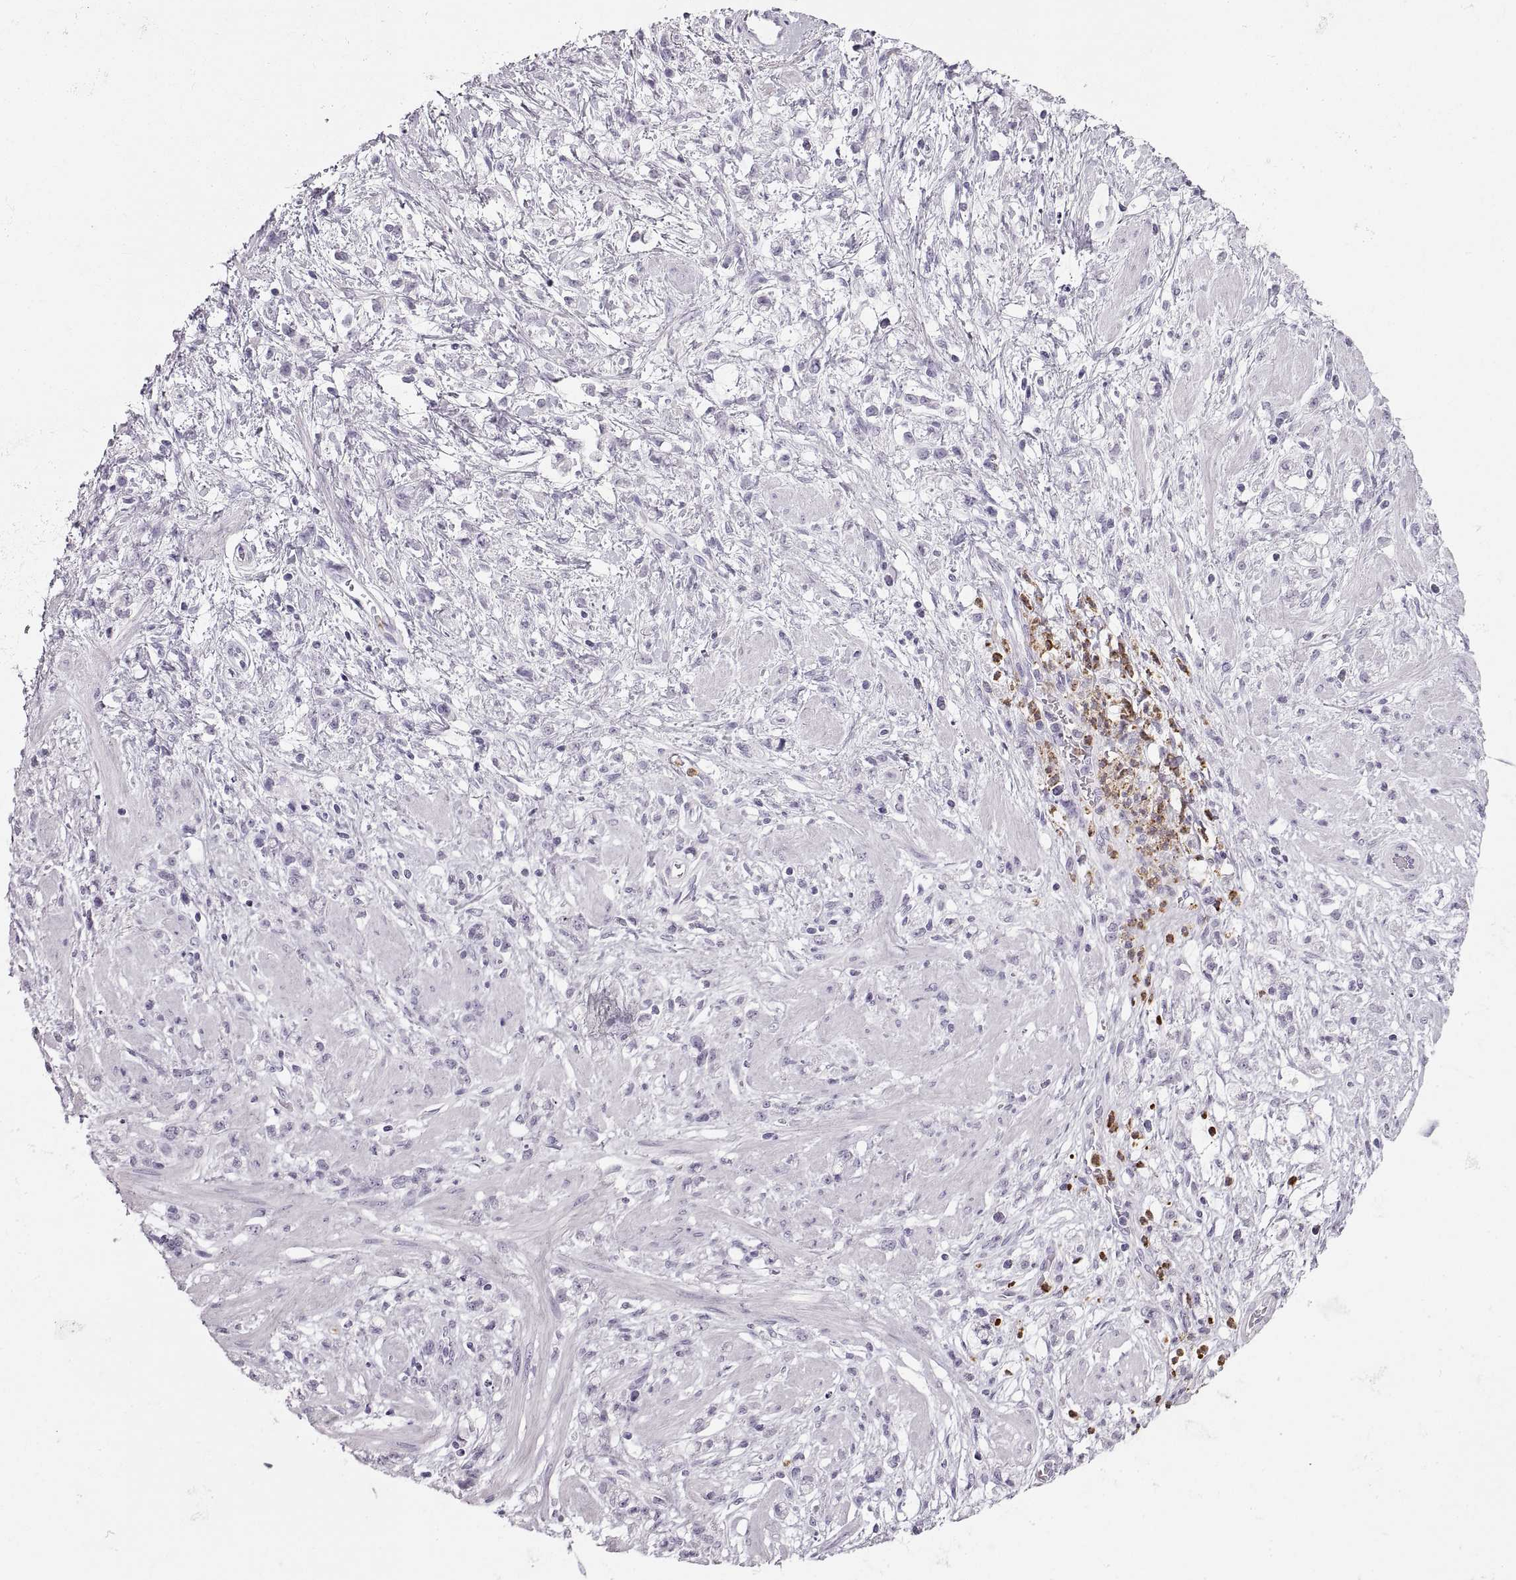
{"staining": {"intensity": "negative", "quantity": "none", "location": "none"}, "tissue": "stomach cancer", "cell_type": "Tumor cells", "image_type": "cancer", "snomed": [{"axis": "morphology", "description": "Adenocarcinoma, NOS"}, {"axis": "topography", "description": "Stomach"}], "caption": "The immunohistochemistry (IHC) image has no significant expression in tumor cells of stomach cancer tissue. The staining is performed using DAB (3,3'-diaminobenzidine) brown chromogen with nuclei counter-stained in using hematoxylin.", "gene": "MILR1", "patient": {"sex": "female", "age": 60}}